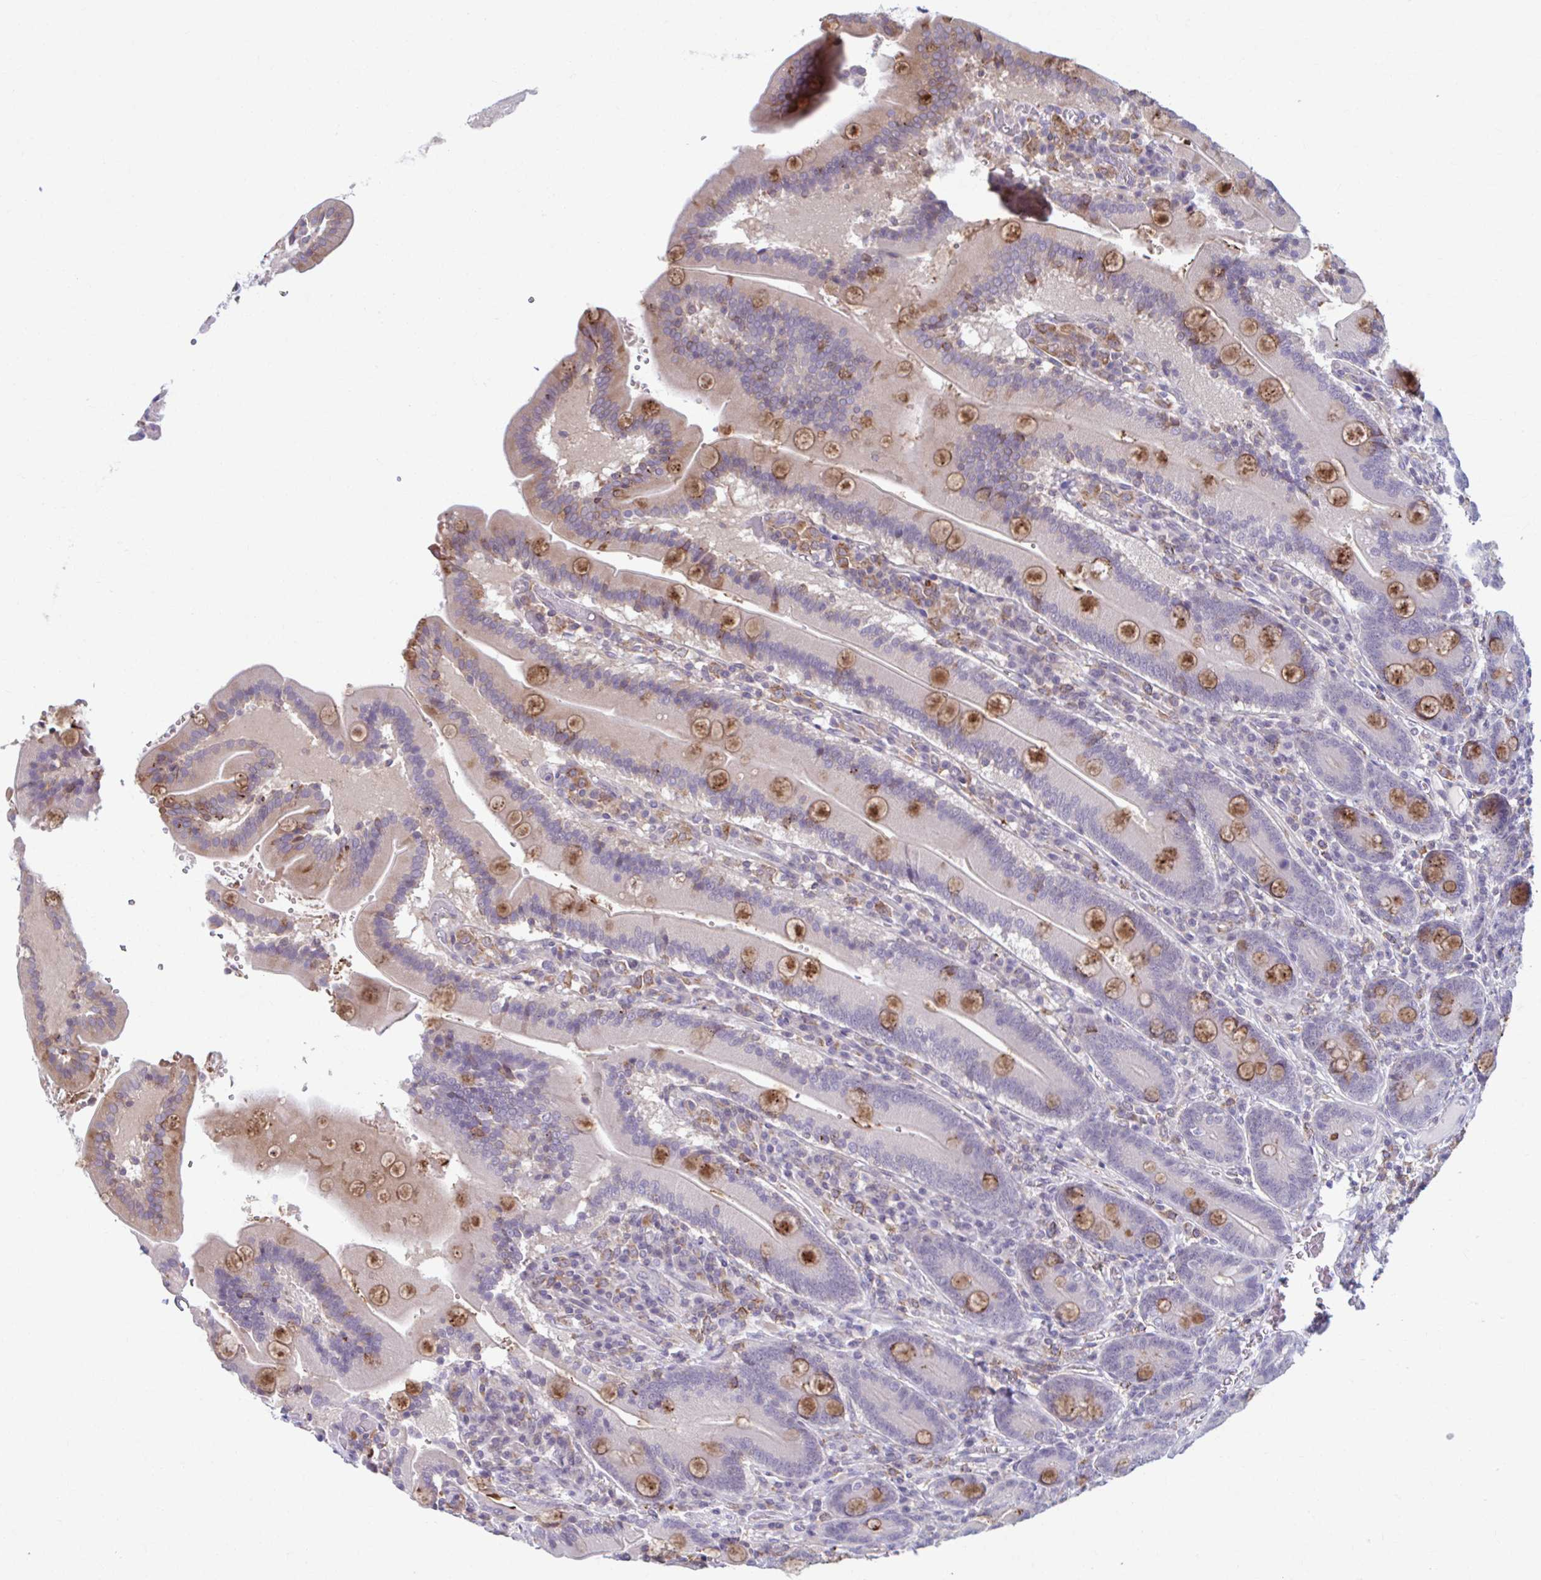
{"staining": {"intensity": "moderate", "quantity": "<25%", "location": "cytoplasmic/membranous"}, "tissue": "duodenum", "cell_type": "Glandular cells", "image_type": "normal", "snomed": [{"axis": "morphology", "description": "Normal tissue, NOS"}, {"axis": "topography", "description": "Duodenum"}], "caption": "Immunohistochemistry (DAB) staining of unremarkable duodenum shows moderate cytoplasmic/membranous protein positivity in about <25% of glandular cells.", "gene": "ADAT3", "patient": {"sex": "female", "age": 62}}